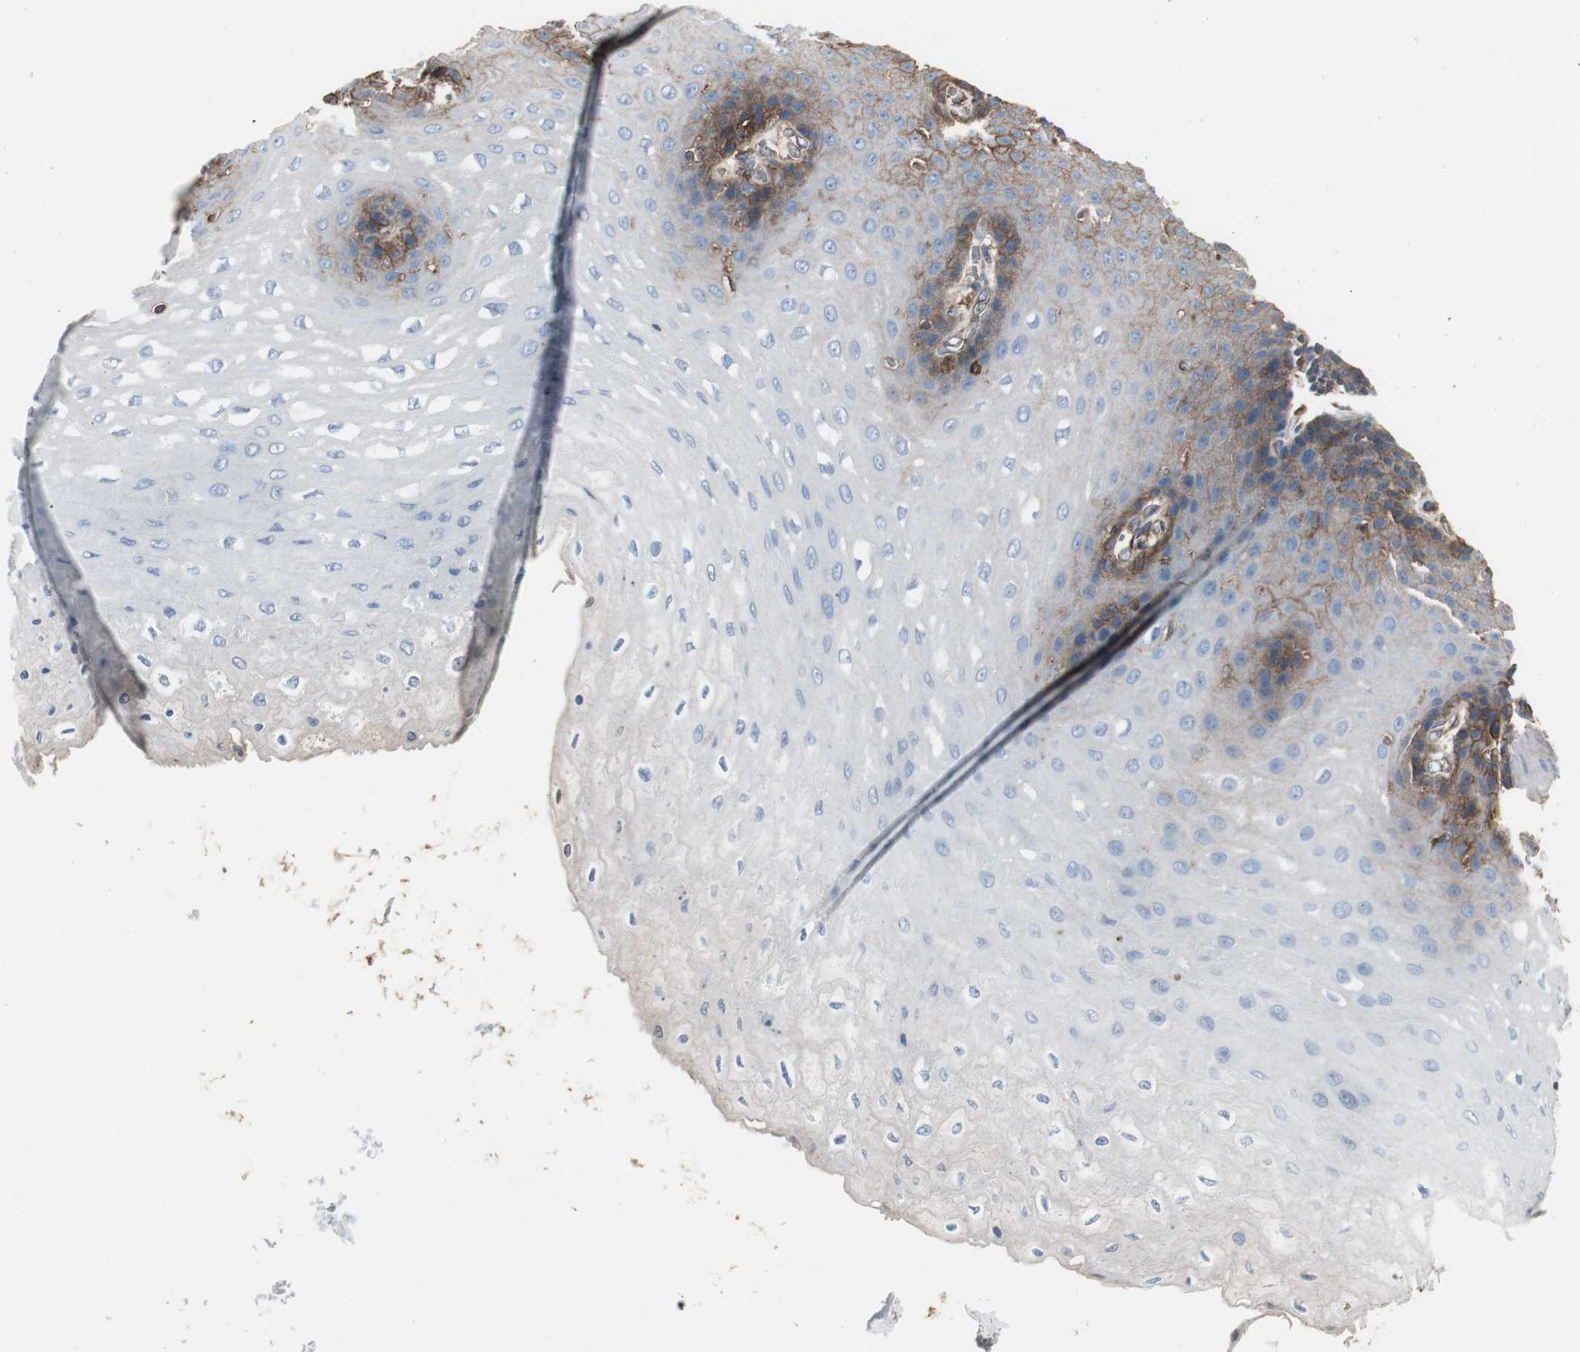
{"staining": {"intensity": "strong", "quantity": "<25%", "location": "cytoplasmic/membranous"}, "tissue": "esophagus", "cell_type": "Squamous epithelial cells", "image_type": "normal", "snomed": [{"axis": "morphology", "description": "Normal tissue, NOS"}, {"axis": "topography", "description": "Esophagus"}], "caption": "A brown stain shows strong cytoplasmic/membranous expression of a protein in squamous epithelial cells of normal esophagus.", "gene": "B2M", "patient": {"sex": "female", "age": 72}}